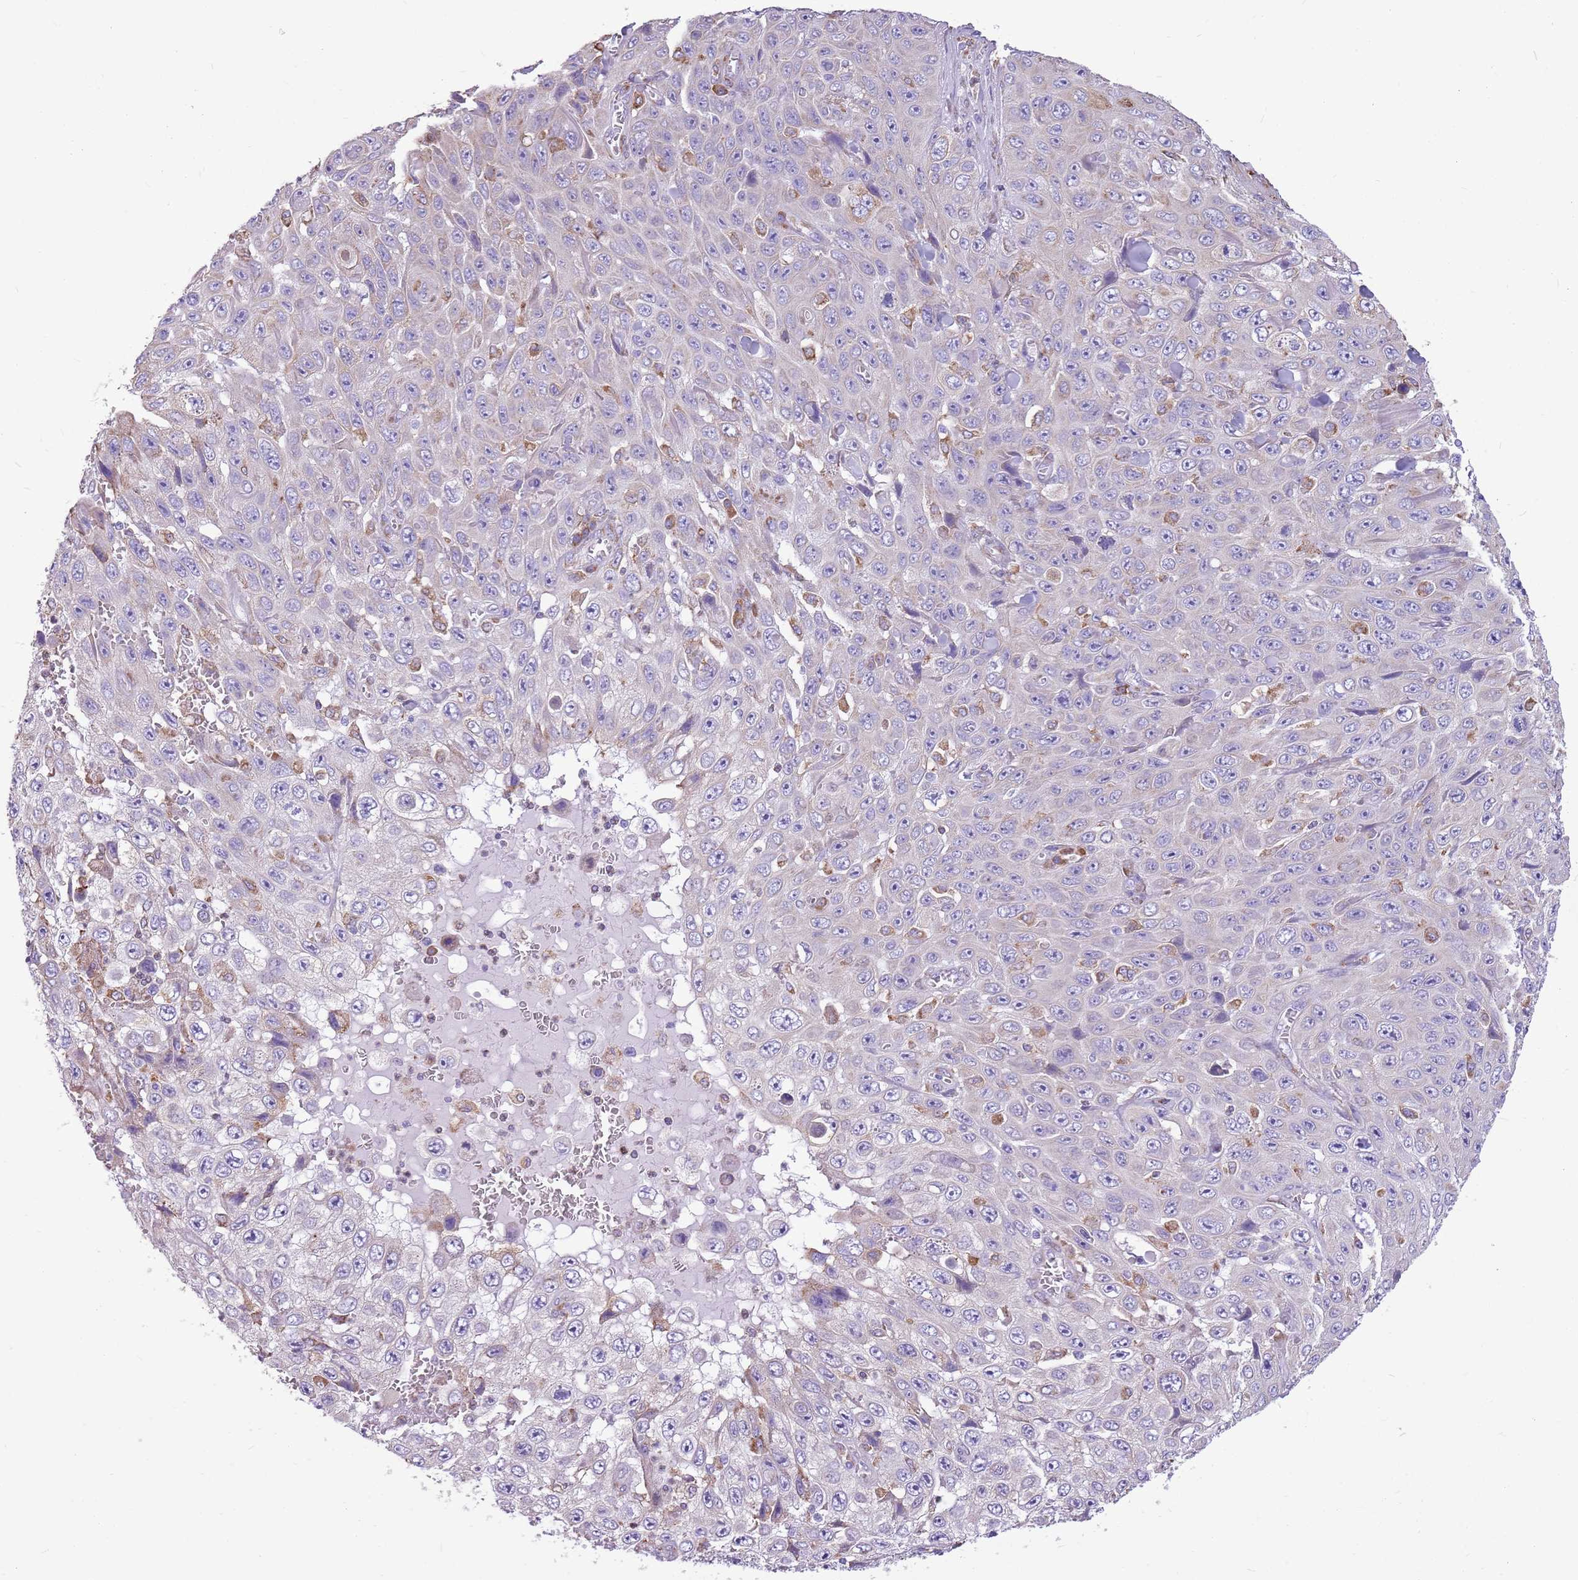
{"staining": {"intensity": "negative", "quantity": "none", "location": "none"}, "tissue": "skin cancer", "cell_type": "Tumor cells", "image_type": "cancer", "snomed": [{"axis": "morphology", "description": "Squamous cell carcinoma, NOS"}, {"axis": "topography", "description": "Skin"}], "caption": "Histopathology image shows no protein positivity in tumor cells of squamous cell carcinoma (skin) tissue.", "gene": "KCTD19", "patient": {"sex": "male", "age": 82}}